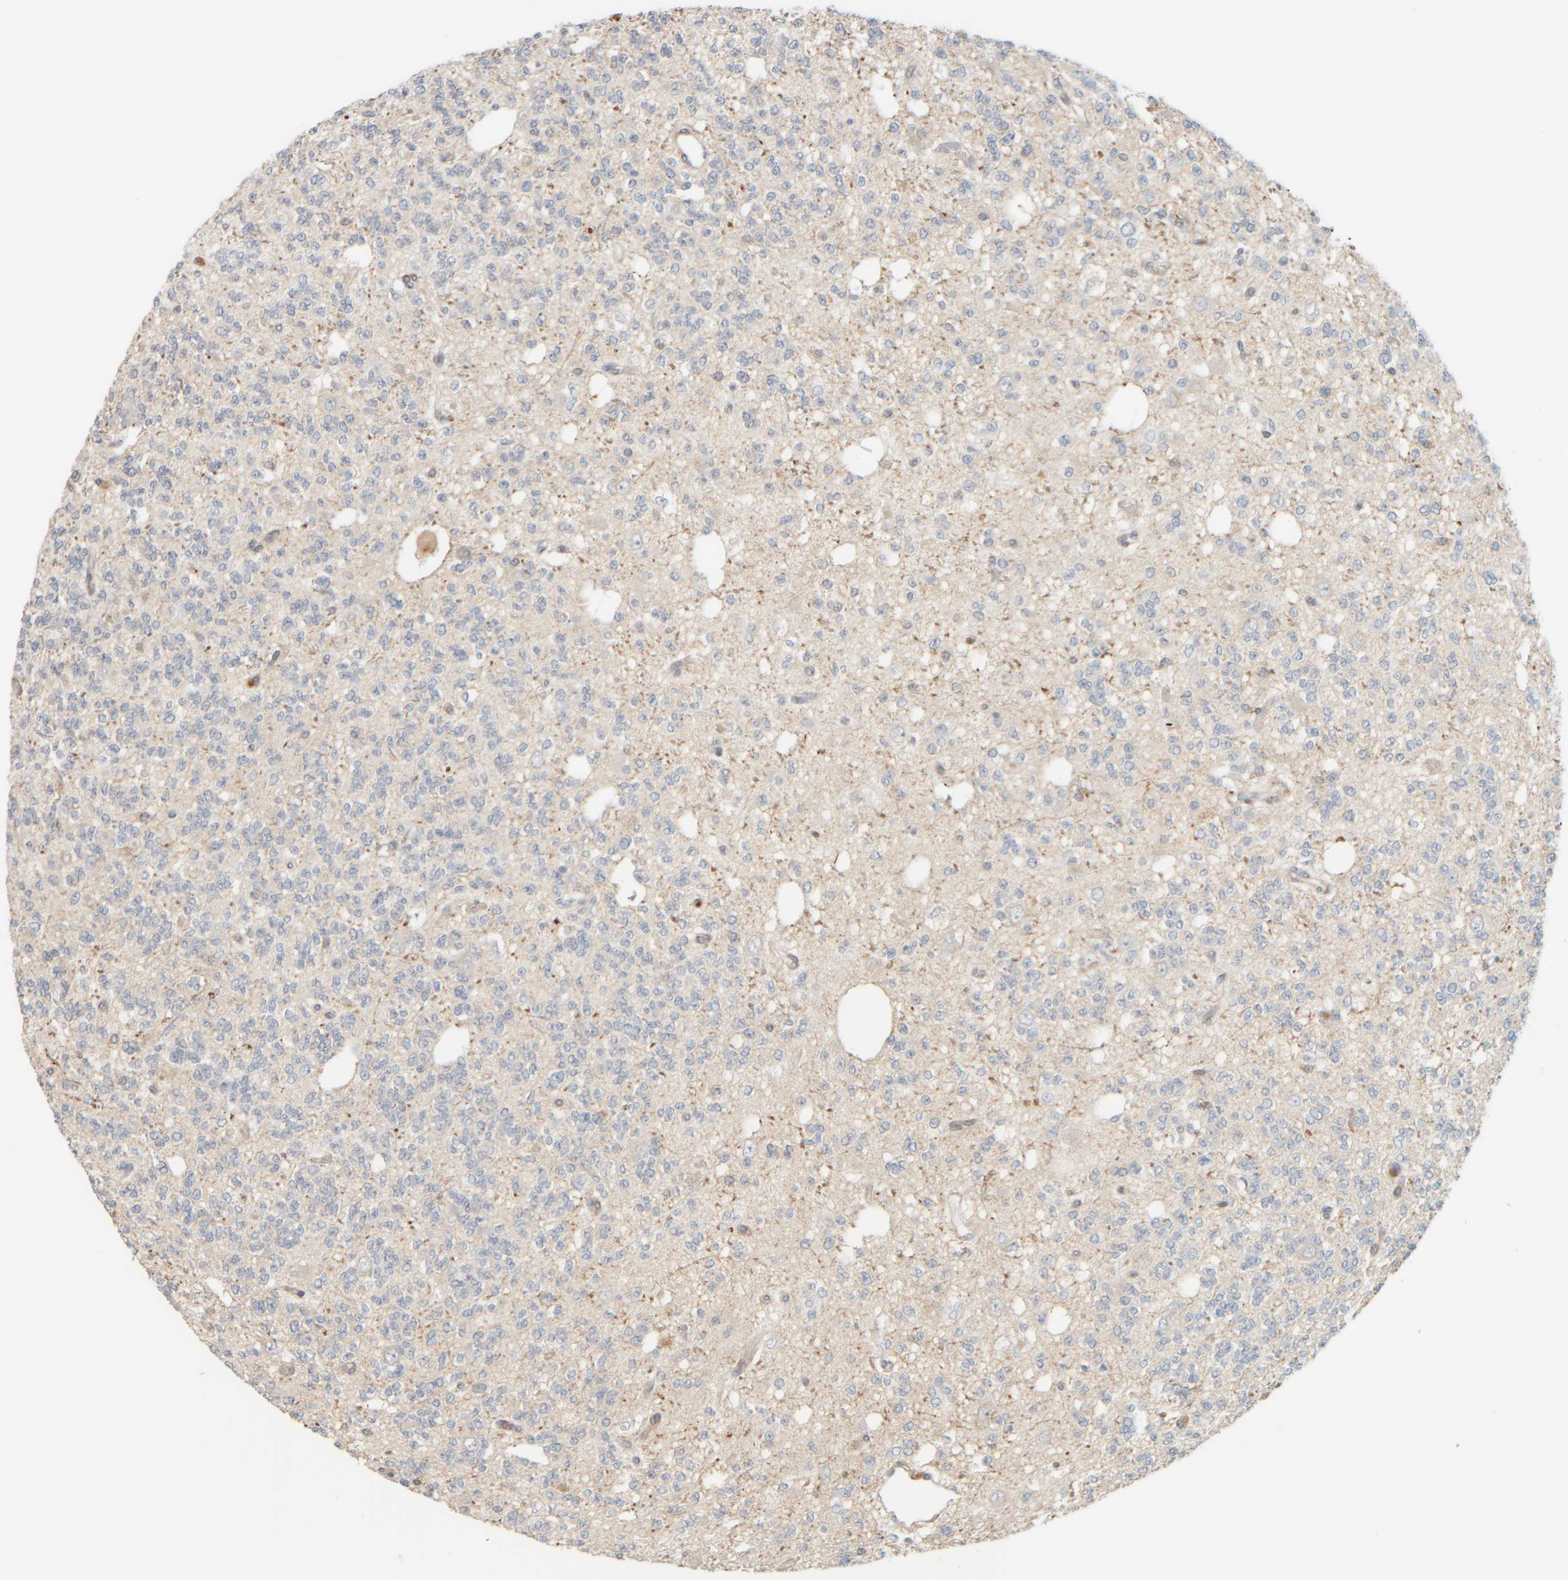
{"staining": {"intensity": "negative", "quantity": "none", "location": "none"}, "tissue": "glioma", "cell_type": "Tumor cells", "image_type": "cancer", "snomed": [{"axis": "morphology", "description": "Glioma, malignant, Low grade"}, {"axis": "topography", "description": "Brain"}], "caption": "A high-resolution image shows immunohistochemistry (IHC) staining of low-grade glioma (malignant), which demonstrates no significant expression in tumor cells. Nuclei are stained in blue.", "gene": "PTGES3L-AARSD1", "patient": {"sex": "male", "age": 38}}